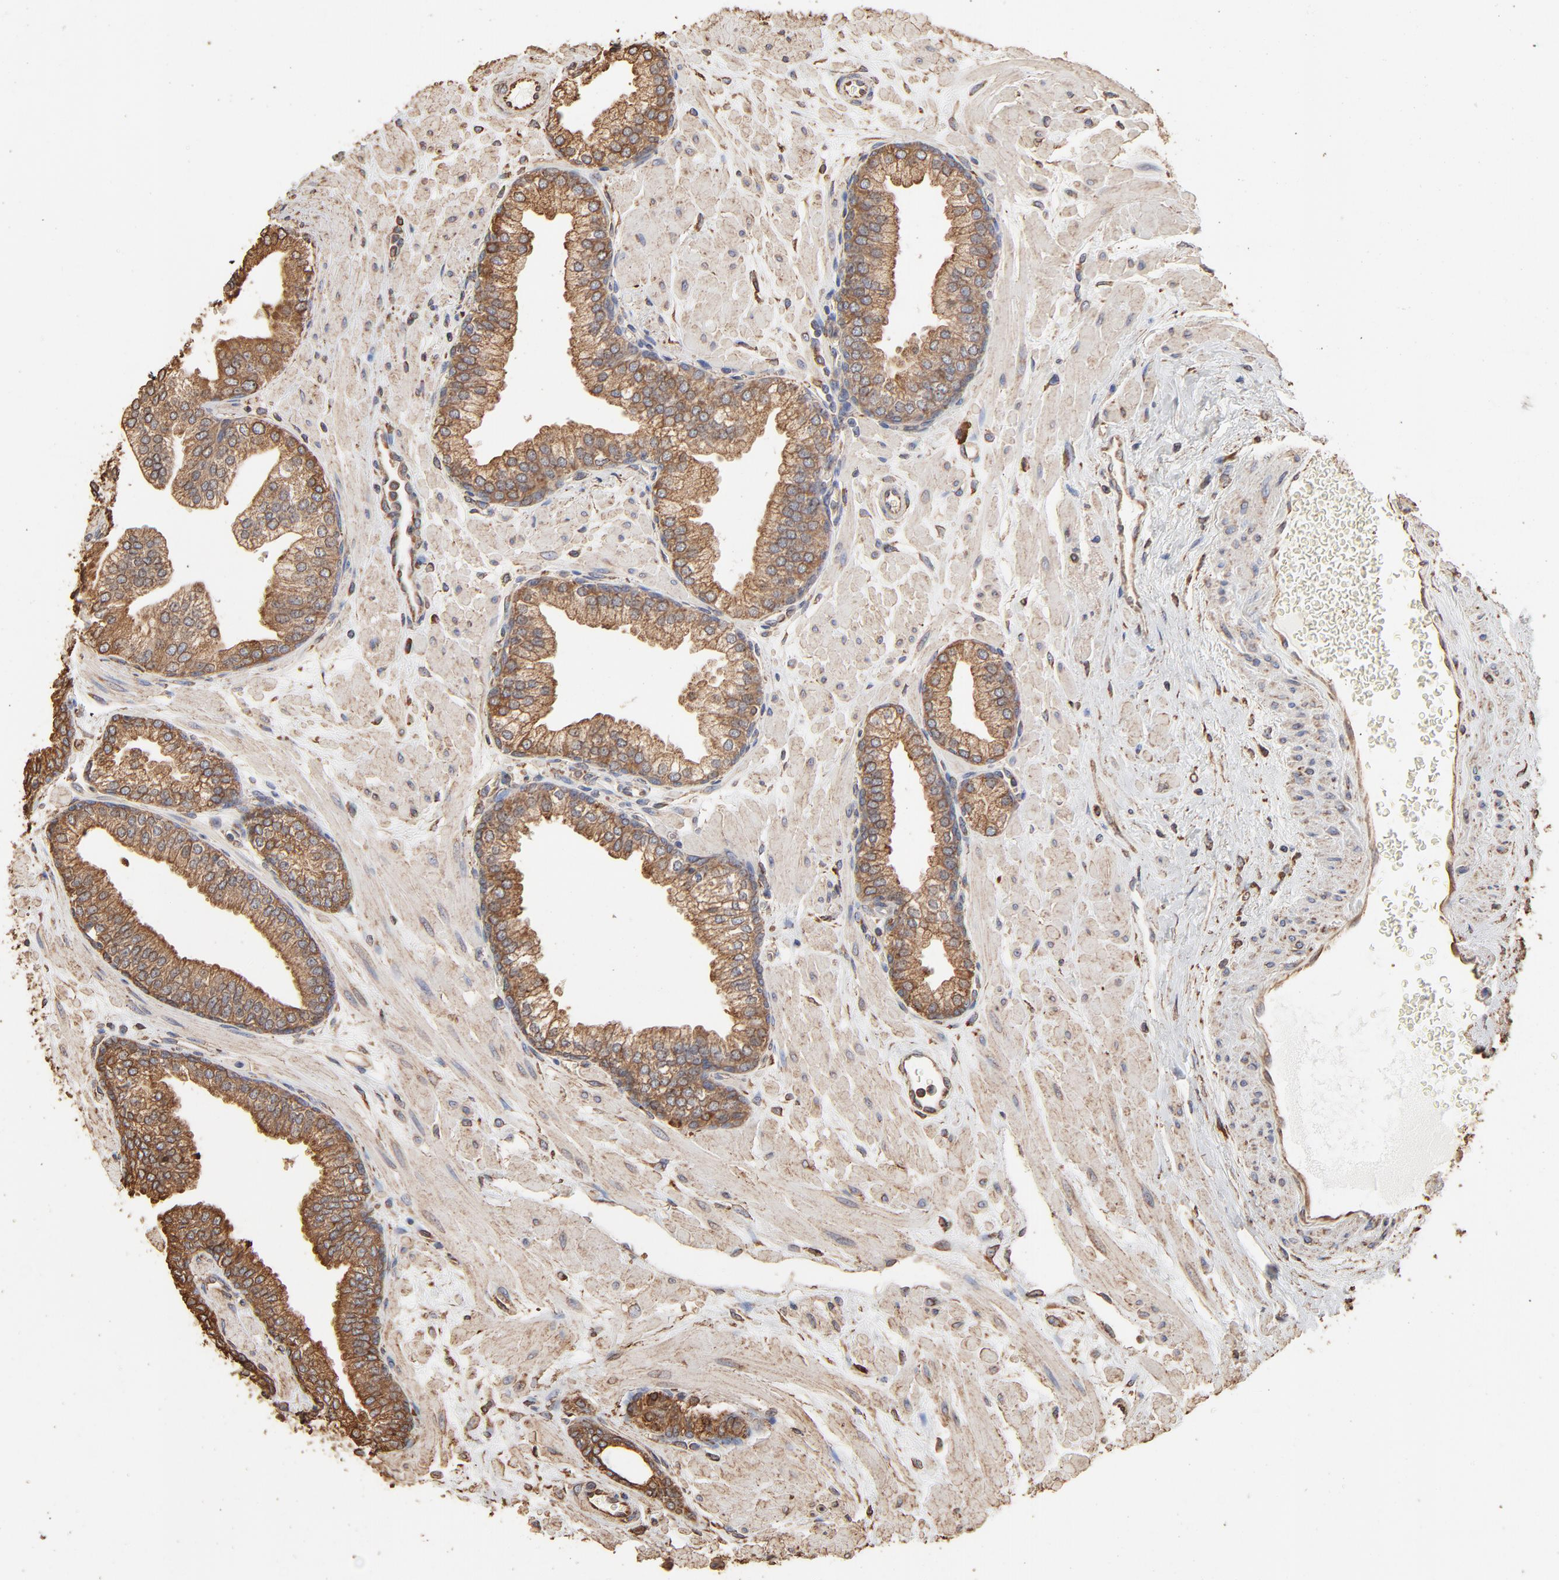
{"staining": {"intensity": "moderate", "quantity": ">75%", "location": "cytoplasmic/membranous"}, "tissue": "prostate", "cell_type": "Glandular cells", "image_type": "normal", "snomed": [{"axis": "morphology", "description": "Normal tissue, NOS"}, {"axis": "topography", "description": "Prostate"}], "caption": "Immunohistochemistry of normal prostate shows medium levels of moderate cytoplasmic/membranous staining in approximately >75% of glandular cells.", "gene": "PDIA3", "patient": {"sex": "male", "age": 60}}